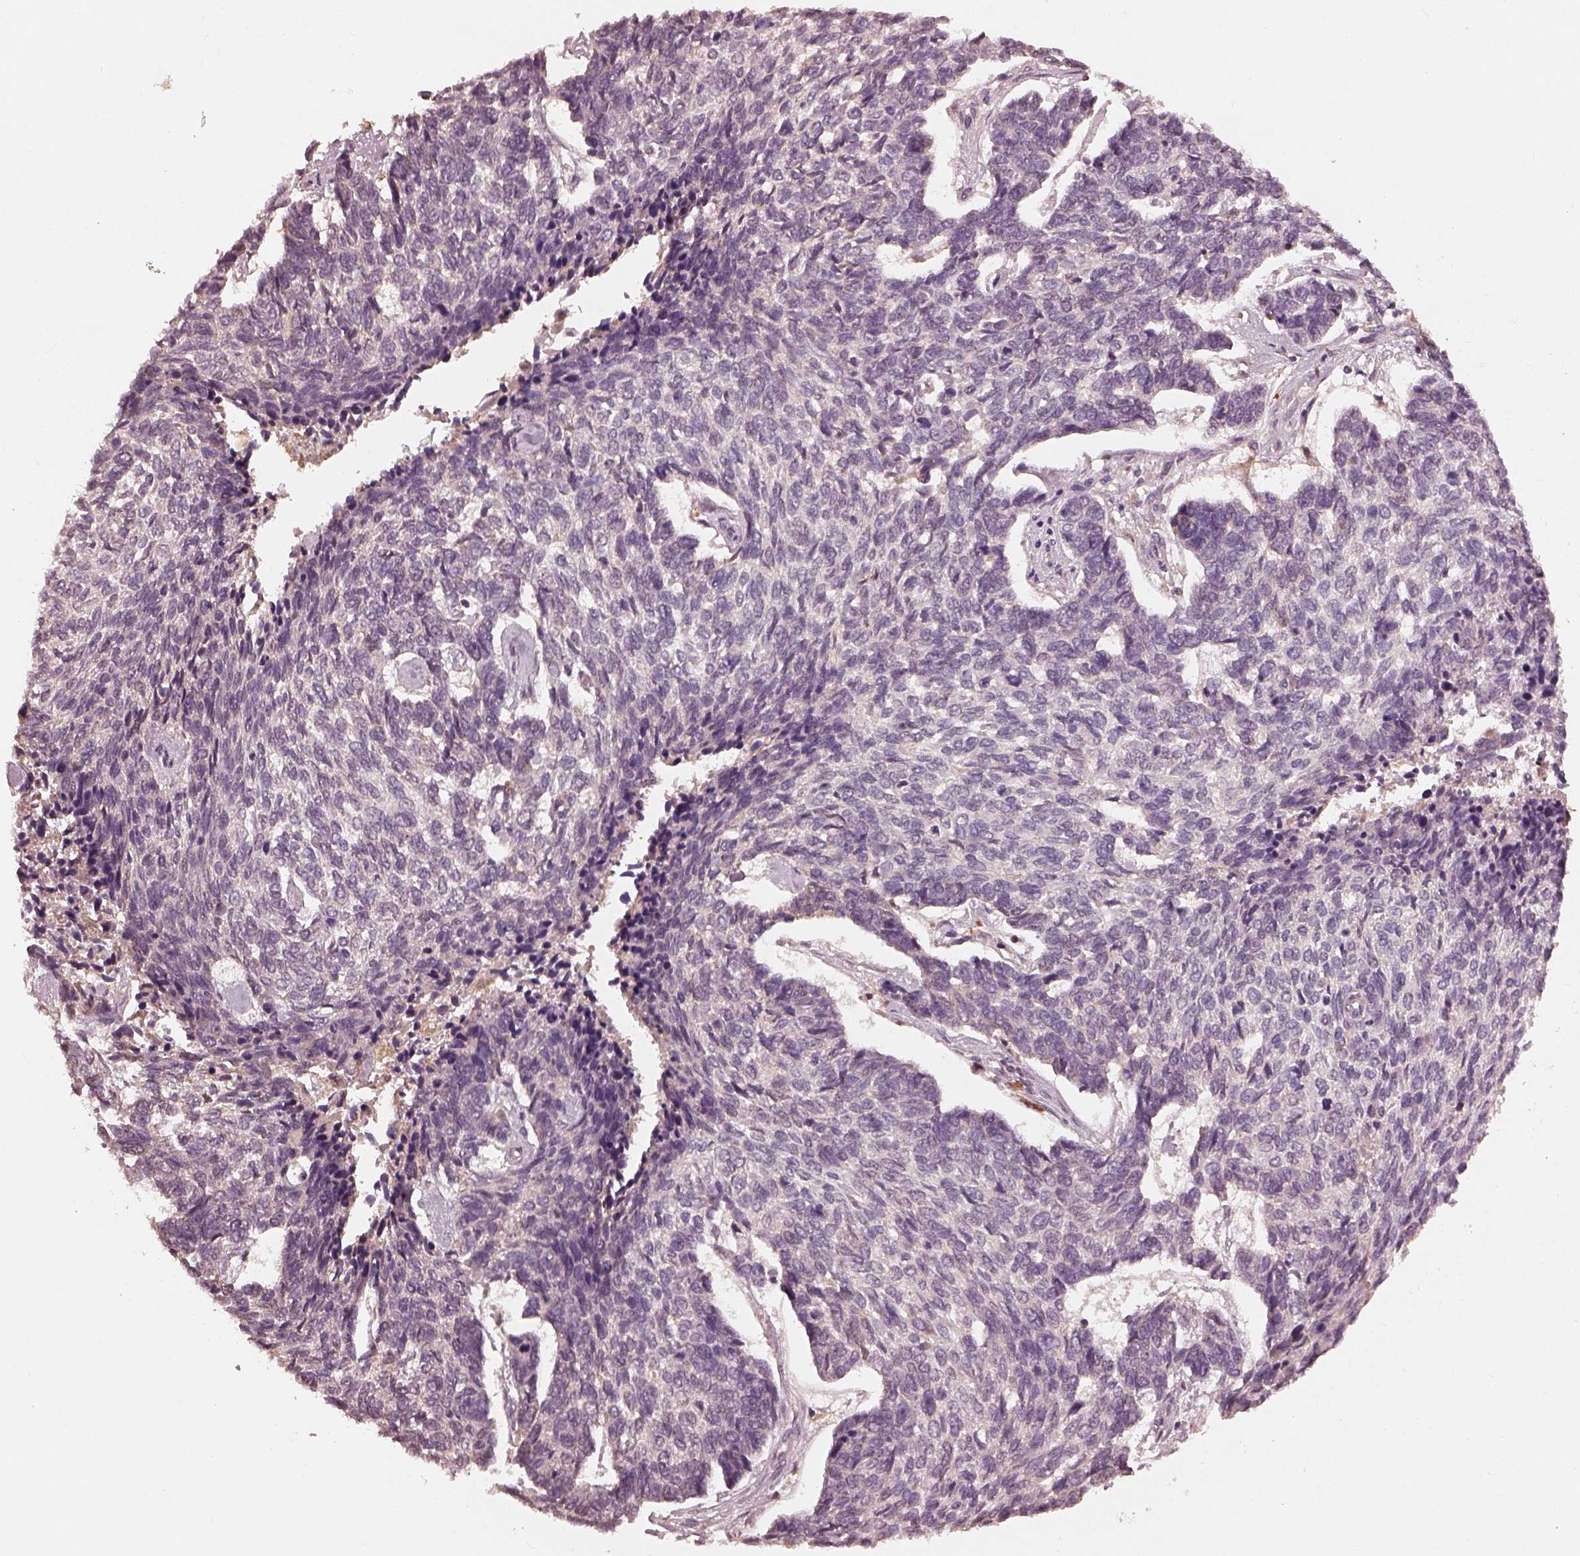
{"staining": {"intensity": "negative", "quantity": "none", "location": "none"}, "tissue": "skin cancer", "cell_type": "Tumor cells", "image_type": "cancer", "snomed": [{"axis": "morphology", "description": "Basal cell carcinoma"}, {"axis": "topography", "description": "Skin"}], "caption": "The IHC micrograph has no significant staining in tumor cells of skin basal cell carcinoma tissue. The staining is performed using DAB brown chromogen with nuclei counter-stained in using hematoxylin.", "gene": "CALR3", "patient": {"sex": "female", "age": 65}}